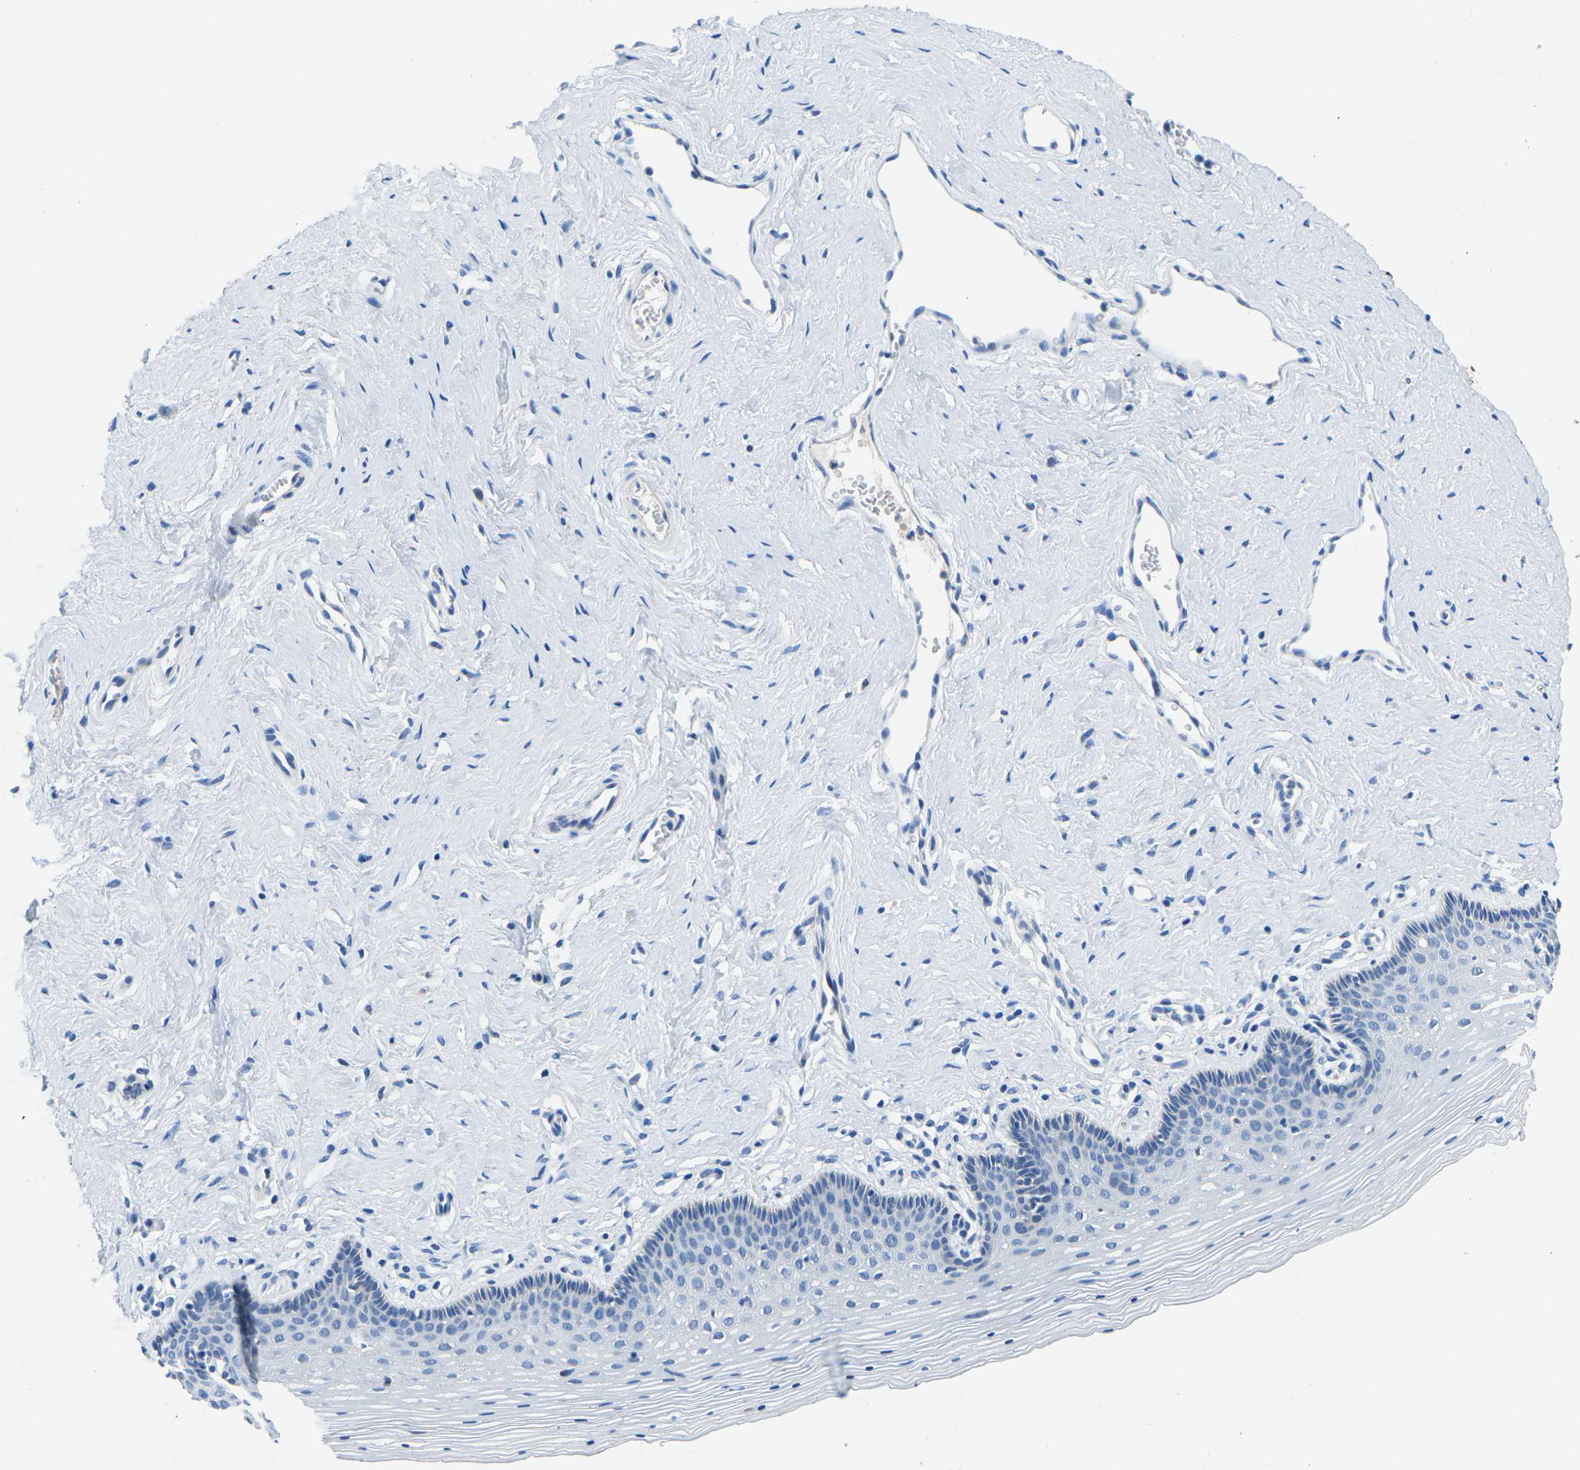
{"staining": {"intensity": "negative", "quantity": "none", "location": "none"}, "tissue": "vagina", "cell_type": "Squamous epithelial cells", "image_type": "normal", "snomed": [{"axis": "morphology", "description": "Normal tissue, NOS"}, {"axis": "topography", "description": "Vagina"}], "caption": "Immunohistochemistry (IHC) histopathology image of unremarkable vagina: human vagina stained with DAB shows no significant protein positivity in squamous epithelial cells.", "gene": "TM6SF1", "patient": {"sex": "female", "age": 32}}